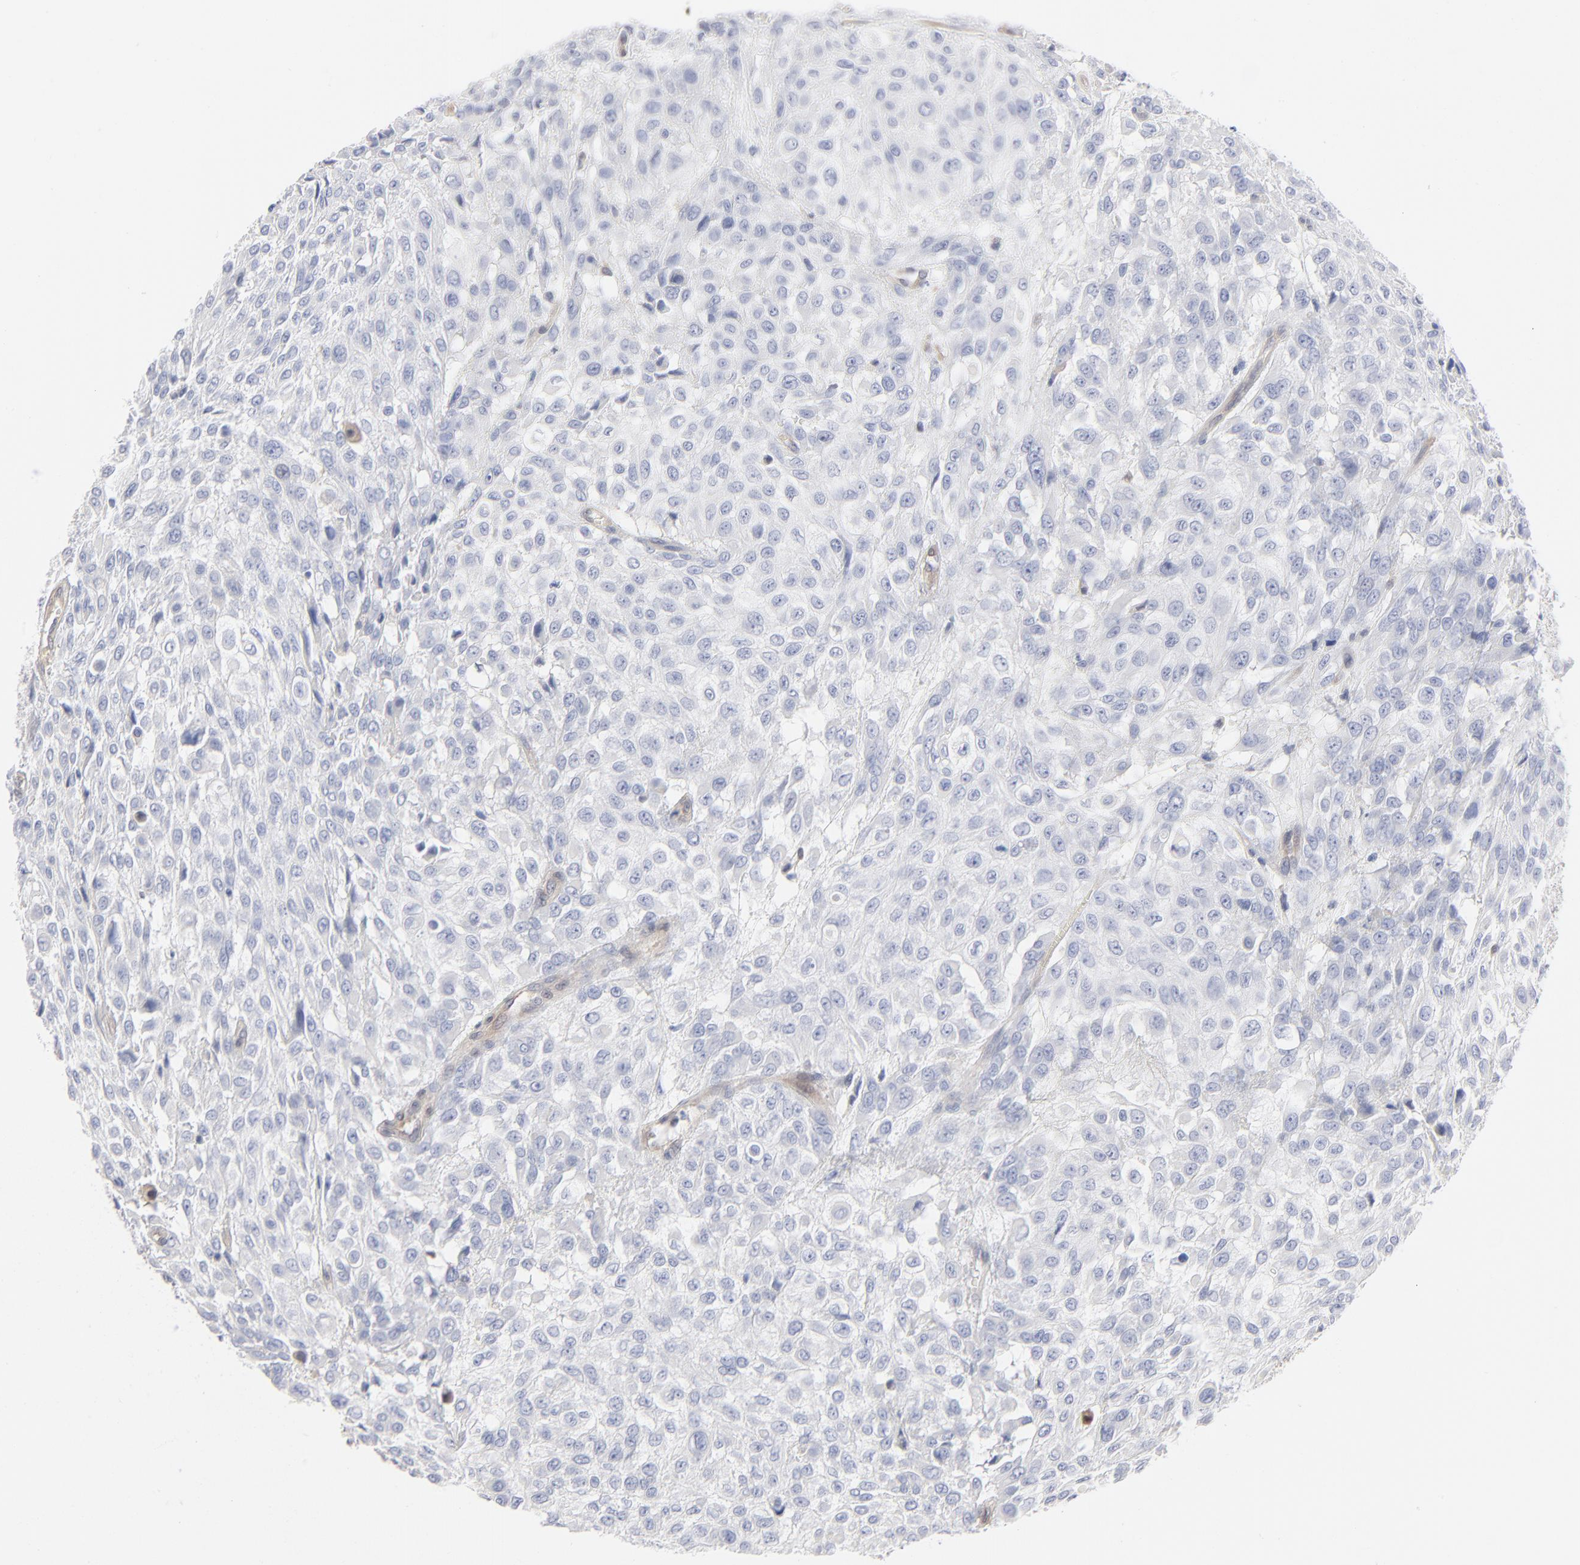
{"staining": {"intensity": "negative", "quantity": "none", "location": "none"}, "tissue": "urothelial cancer", "cell_type": "Tumor cells", "image_type": "cancer", "snomed": [{"axis": "morphology", "description": "Urothelial carcinoma, High grade"}, {"axis": "topography", "description": "Urinary bladder"}], "caption": "An immunohistochemistry (IHC) photomicrograph of urothelial carcinoma (high-grade) is shown. There is no staining in tumor cells of urothelial carcinoma (high-grade).", "gene": "ARRB1", "patient": {"sex": "male", "age": 57}}